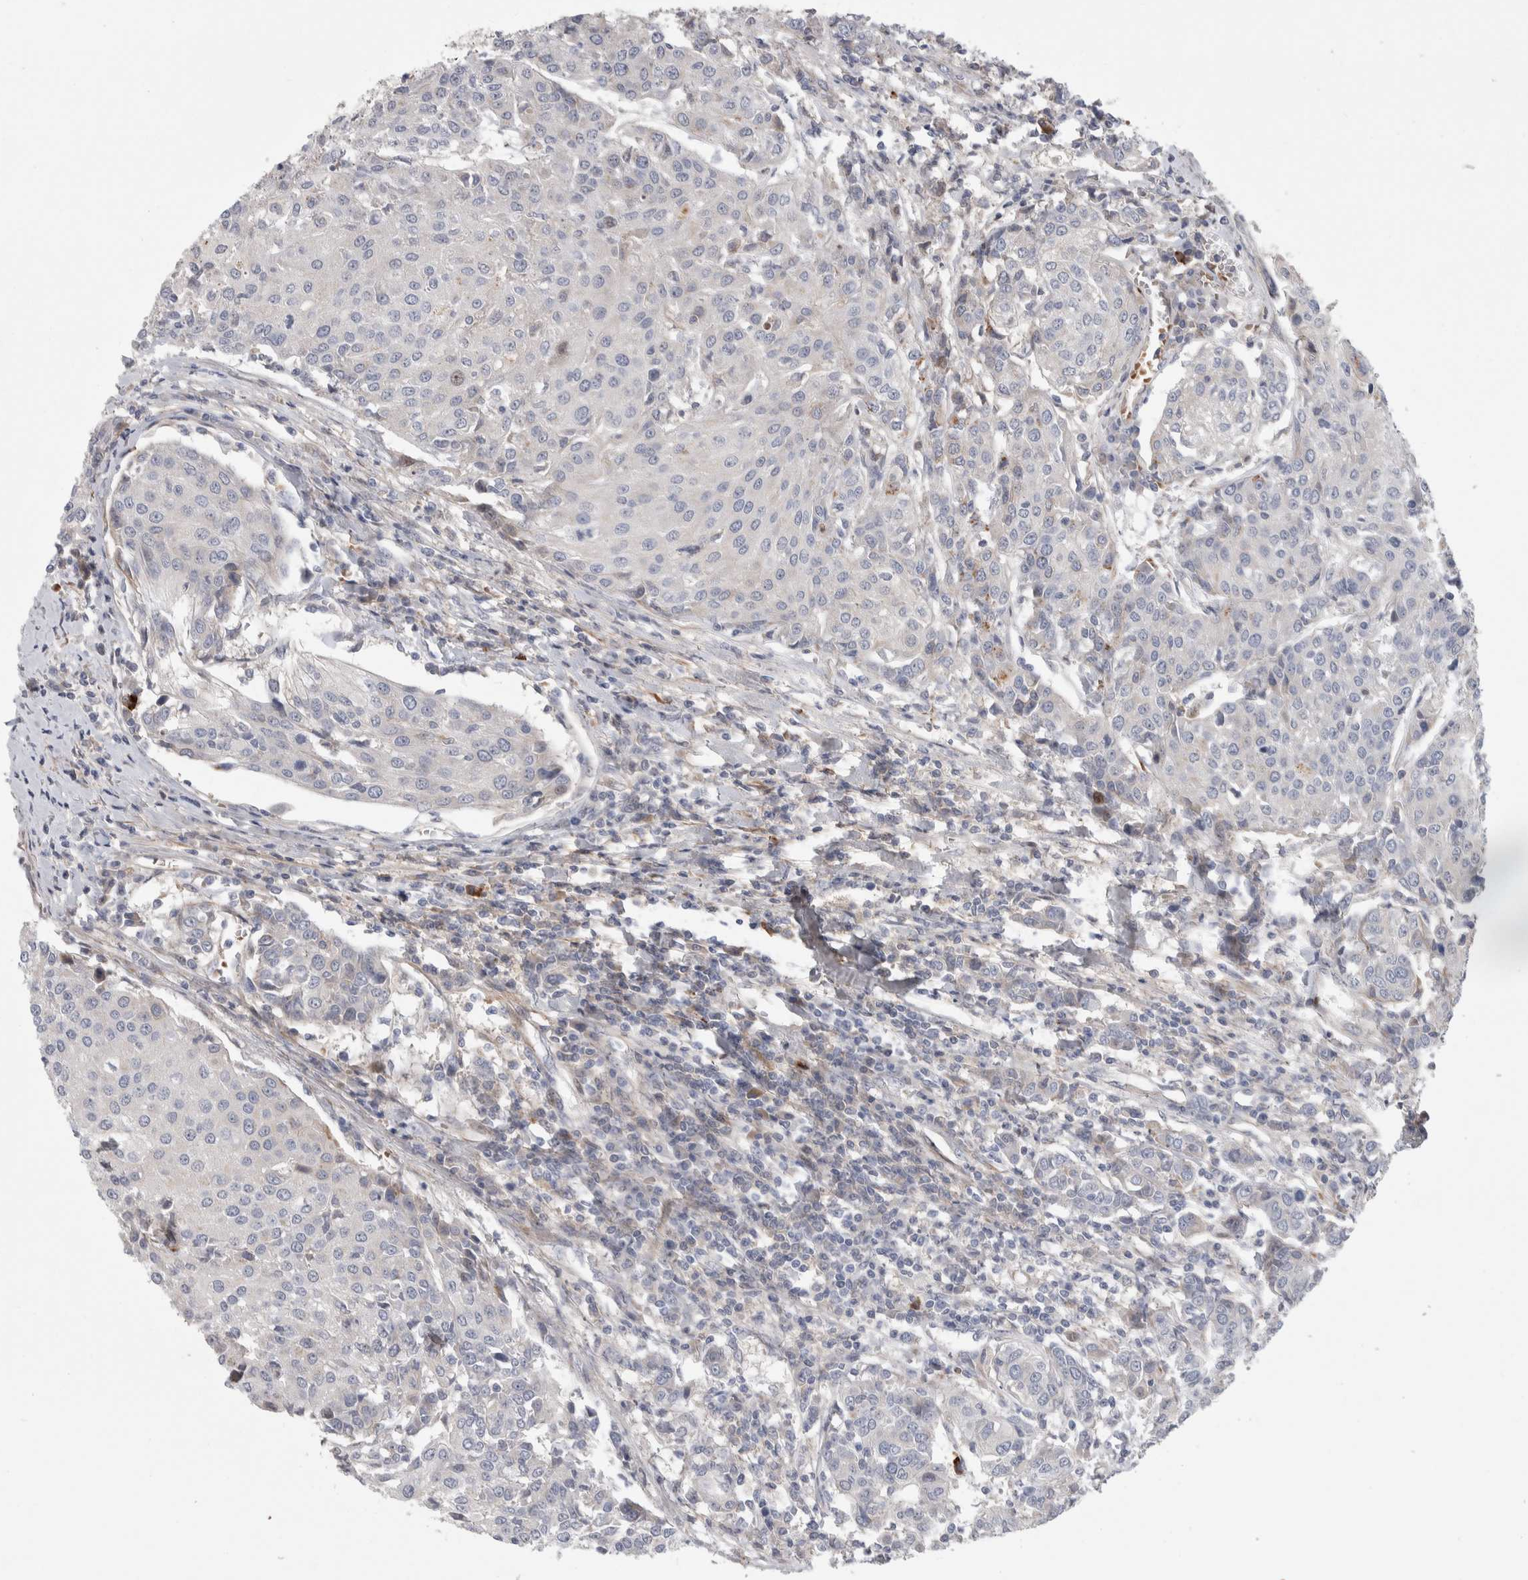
{"staining": {"intensity": "negative", "quantity": "none", "location": "none"}, "tissue": "urothelial cancer", "cell_type": "Tumor cells", "image_type": "cancer", "snomed": [{"axis": "morphology", "description": "Urothelial carcinoma, High grade"}, {"axis": "topography", "description": "Urinary bladder"}], "caption": "High power microscopy micrograph of an immunohistochemistry (IHC) histopathology image of urothelial carcinoma (high-grade), revealing no significant staining in tumor cells.", "gene": "PSMG3", "patient": {"sex": "female", "age": 85}}